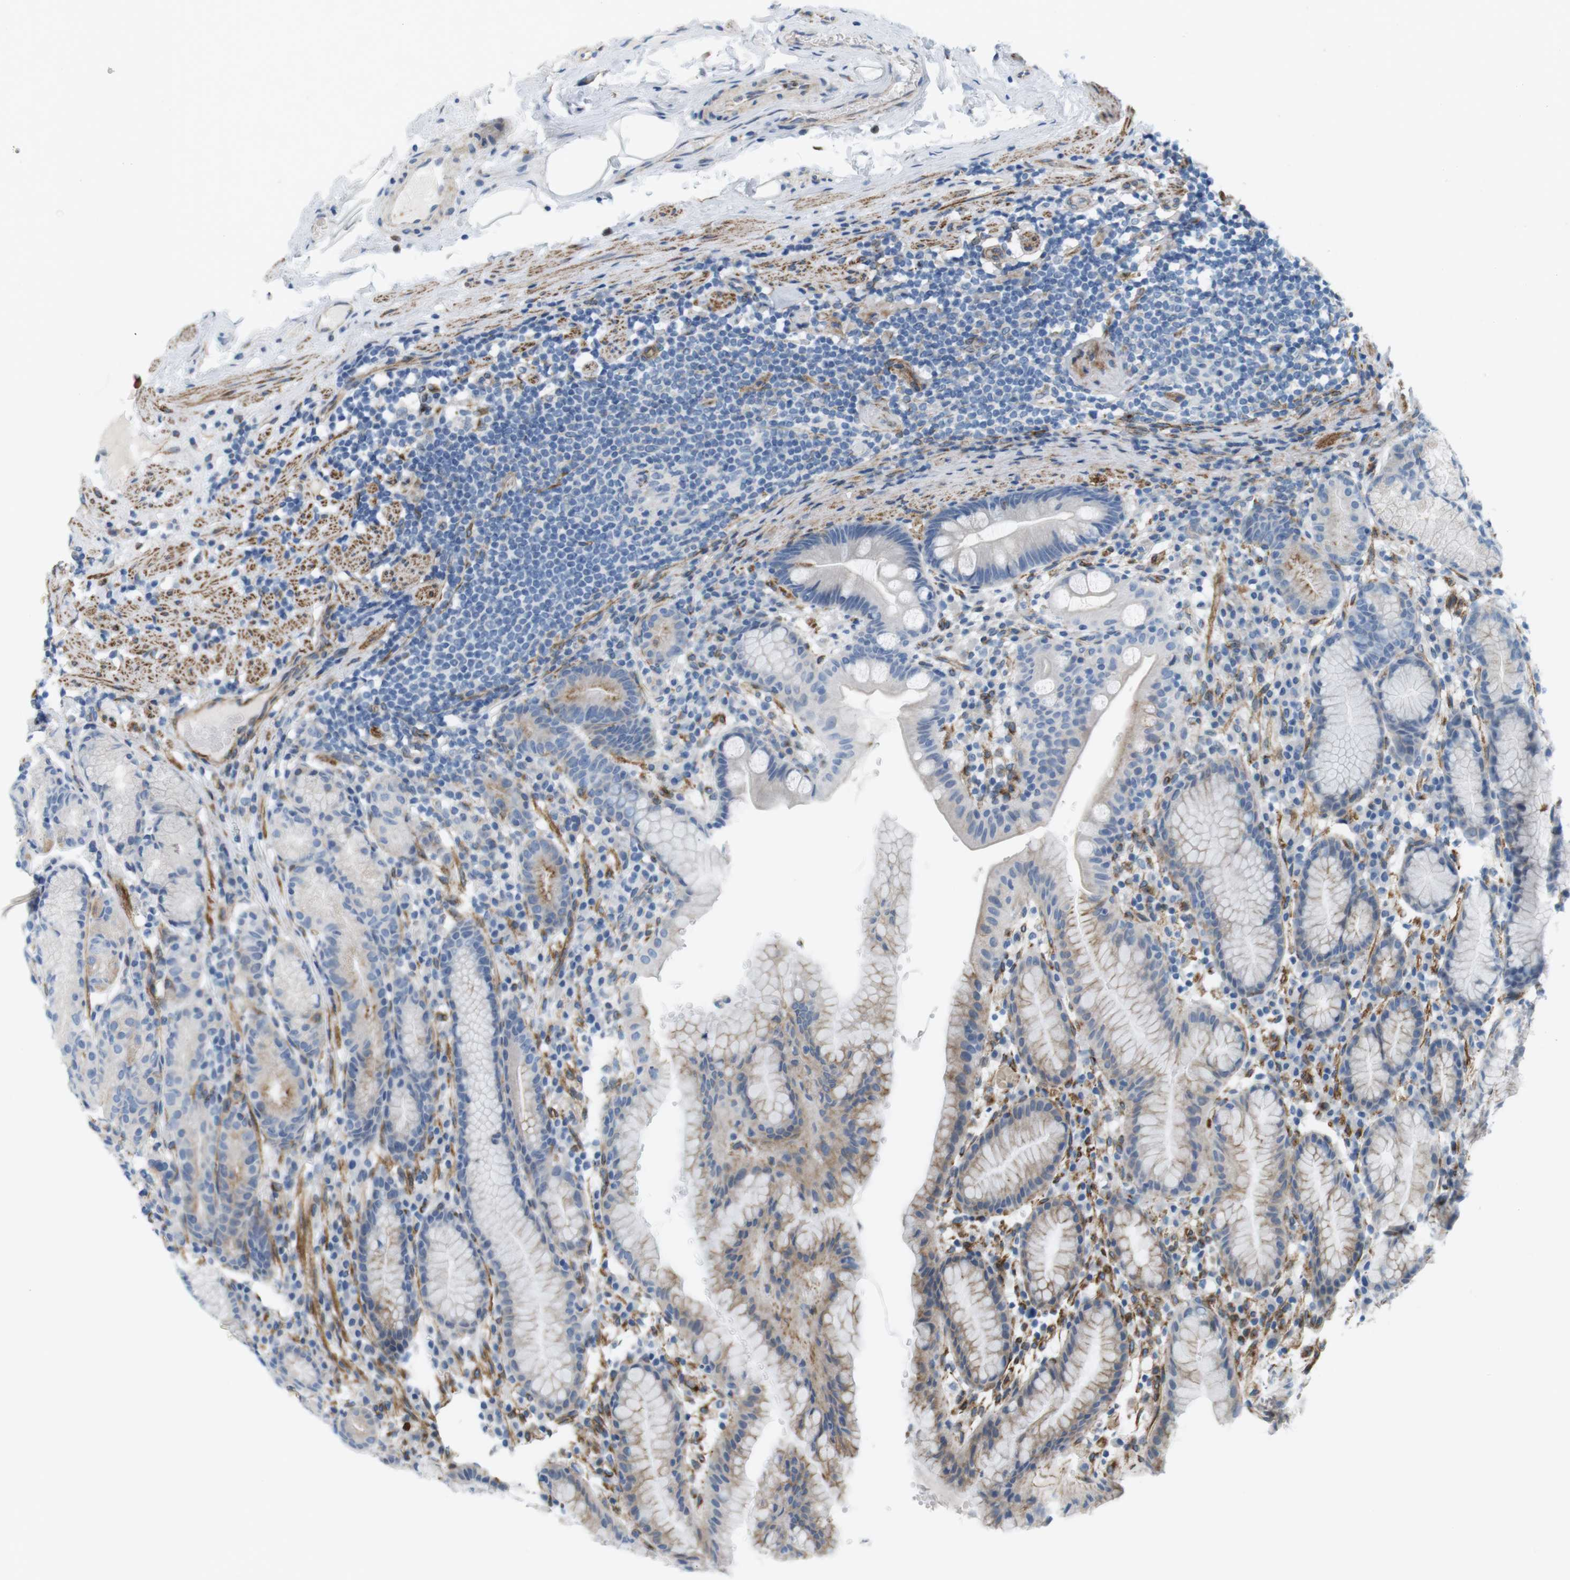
{"staining": {"intensity": "weak", "quantity": "25%-75%", "location": "cytoplasmic/membranous"}, "tissue": "stomach", "cell_type": "Glandular cells", "image_type": "normal", "snomed": [{"axis": "morphology", "description": "Normal tissue, NOS"}, {"axis": "topography", "description": "Stomach, lower"}], "caption": "This histopathology image reveals immunohistochemistry (IHC) staining of benign human stomach, with low weak cytoplasmic/membranous expression in approximately 25%-75% of glandular cells.", "gene": "MYH9", "patient": {"sex": "male", "age": 52}}